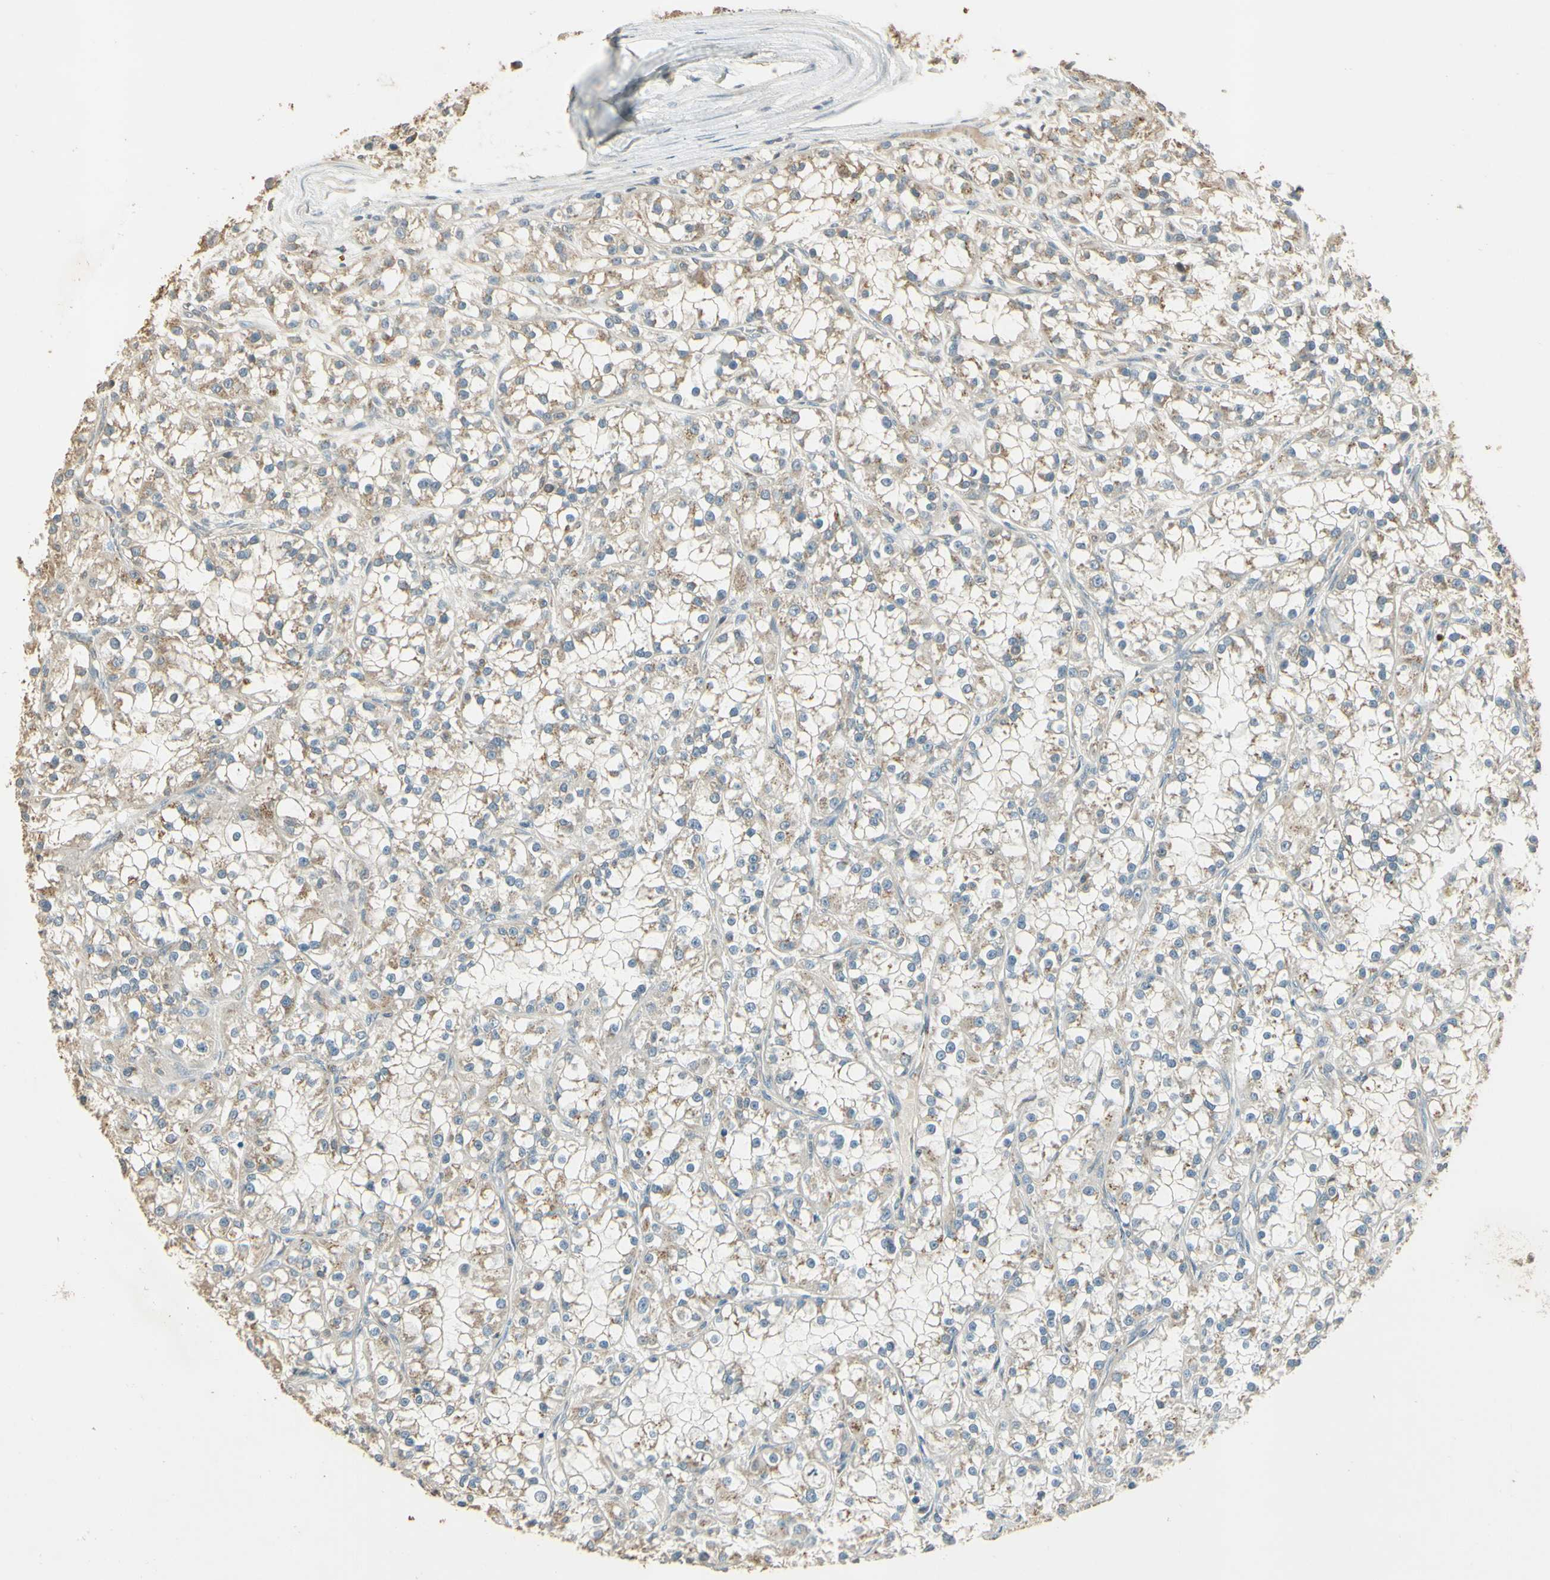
{"staining": {"intensity": "weak", "quantity": "25%-75%", "location": "cytoplasmic/membranous"}, "tissue": "renal cancer", "cell_type": "Tumor cells", "image_type": "cancer", "snomed": [{"axis": "morphology", "description": "Adenocarcinoma, NOS"}, {"axis": "topography", "description": "Kidney"}], "caption": "Immunohistochemical staining of human renal cancer displays low levels of weak cytoplasmic/membranous protein staining in about 25%-75% of tumor cells.", "gene": "UXS1", "patient": {"sex": "female", "age": 52}}